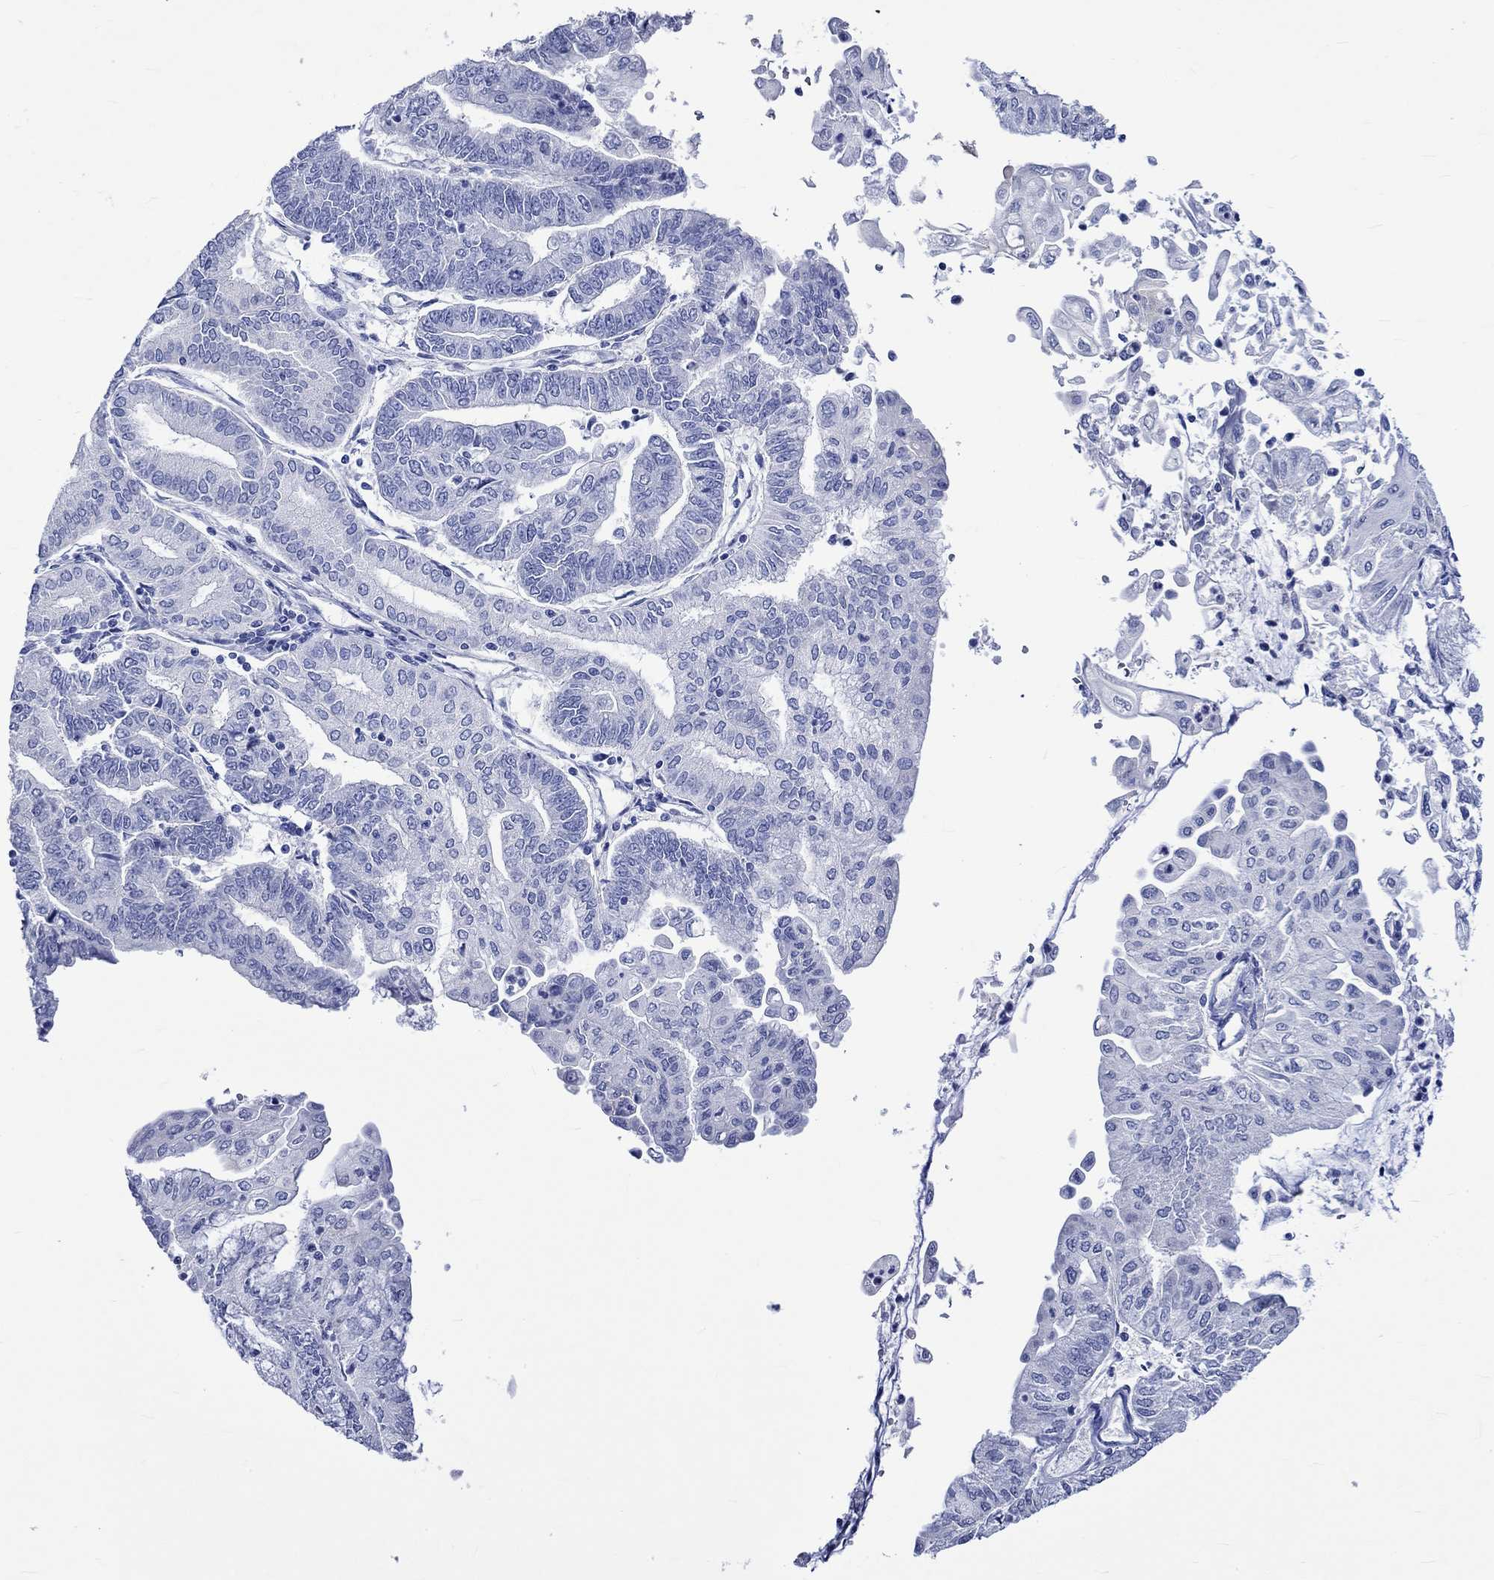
{"staining": {"intensity": "negative", "quantity": "none", "location": "none"}, "tissue": "endometrial cancer", "cell_type": "Tumor cells", "image_type": "cancer", "snomed": [{"axis": "morphology", "description": "Adenocarcinoma, NOS"}, {"axis": "topography", "description": "Endometrium"}], "caption": "IHC micrograph of human endometrial cancer (adenocarcinoma) stained for a protein (brown), which exhibits no positivity in tumor cells. (Immunohistochemistry, brightfield microscopy, high magnification).", "gene": "CRYAB", "patient": {"sex": "female", "age": 55}}